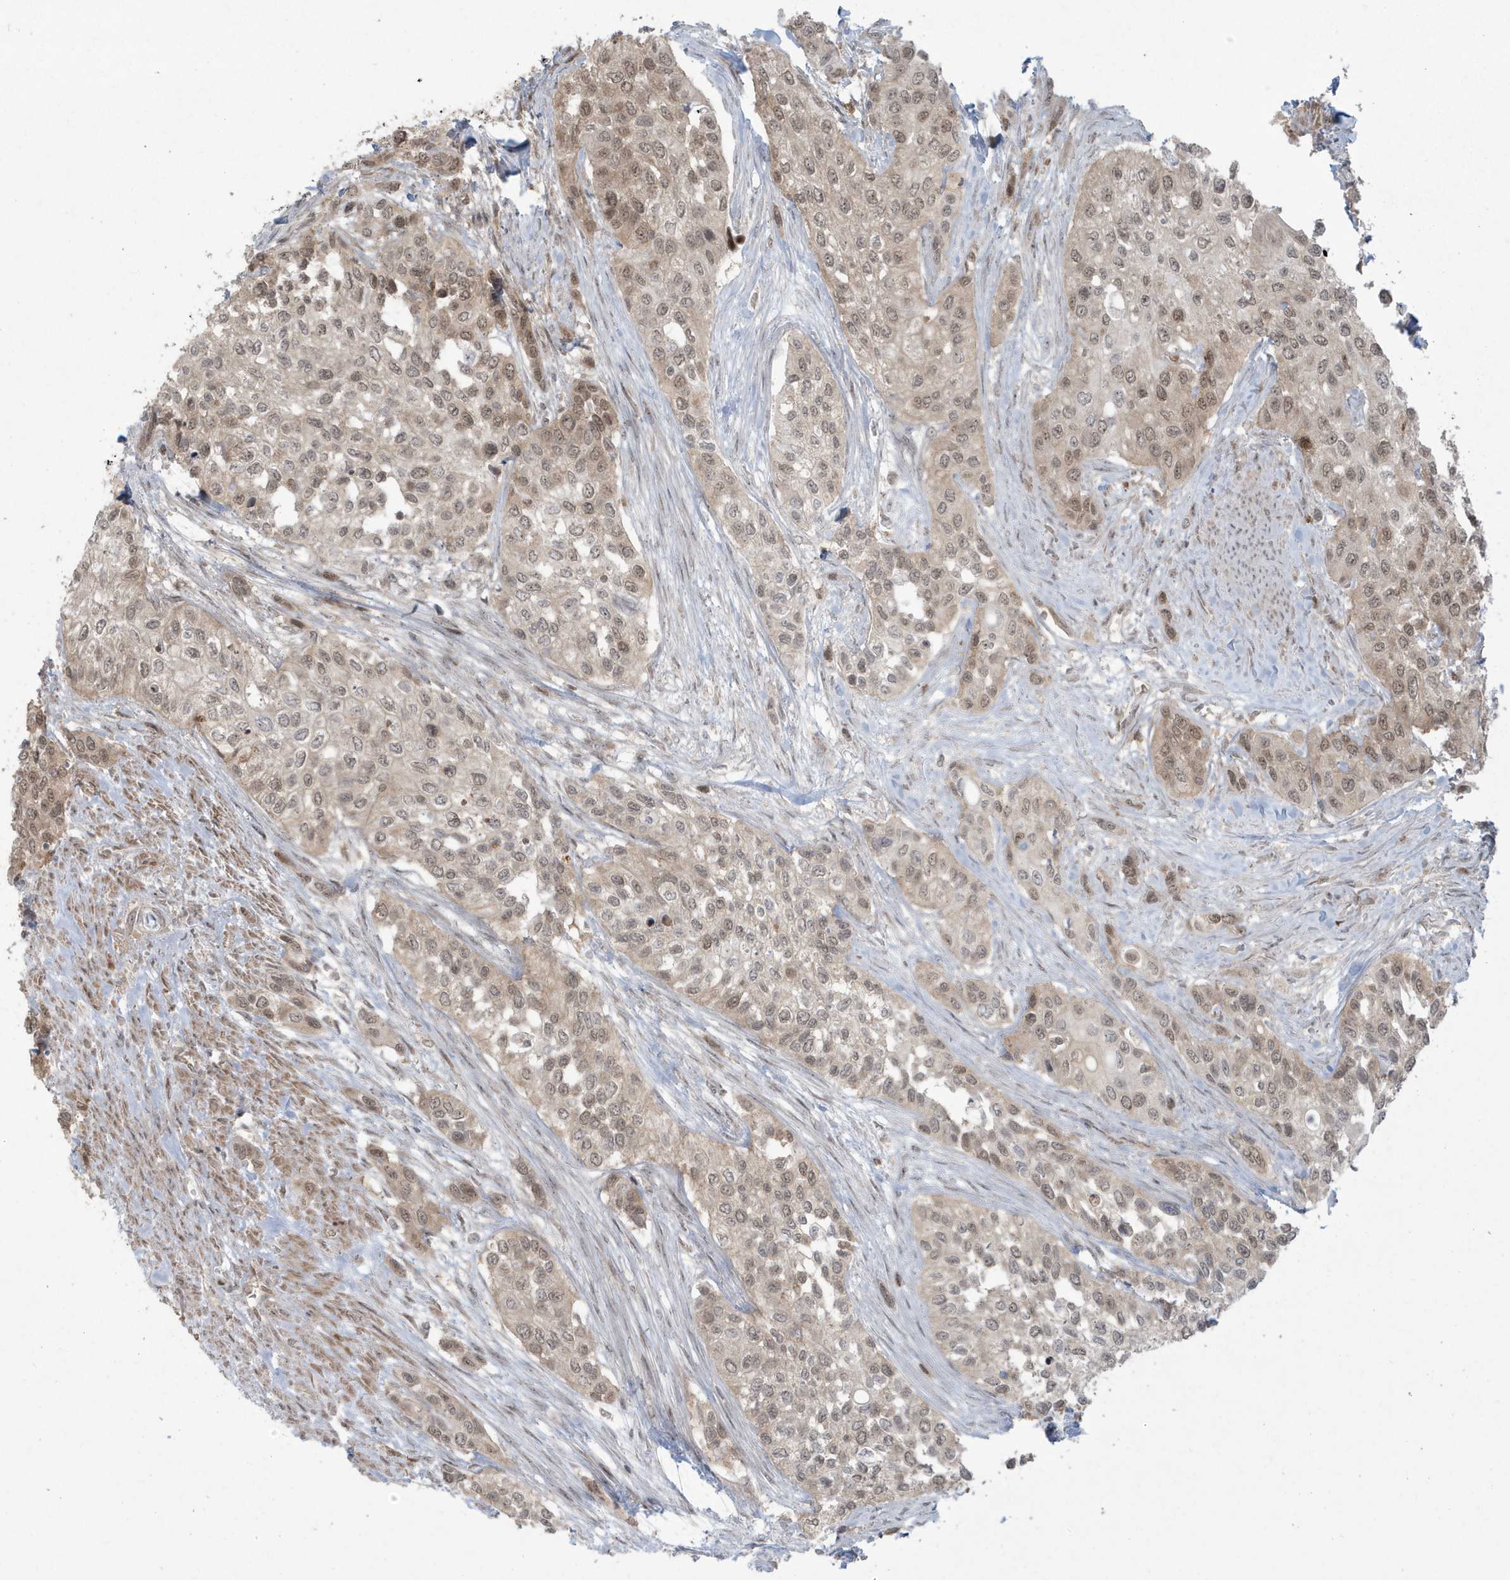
{"staining": {"intensity": "moderate", "quantity": ">75%", "location": "nuclear"}, "tissue": "urothelial cancer", "cell_type": "Tumor cells", "image_type": "cancer", "snomed": [{"axis": "morphology", "description": "Normal tissue, NOS"}, {"axis": "morphology", "description": "Urothelial carcinoma, High grade"}, {"axis": "topography", "description": "Vascular tissue"}, {"axis": "topography", "description": "Urinary bladder"}], "caption": "Immunohistochemistry (DAB (3,3'-diaminobenzidine)) staining of high-grade urothelial carcinoma exhibits moderate nuclear protein expression in about >75% of tumor cells.", "gene": "C1orf52", "patient": {"sex": "female", "age": 56}}